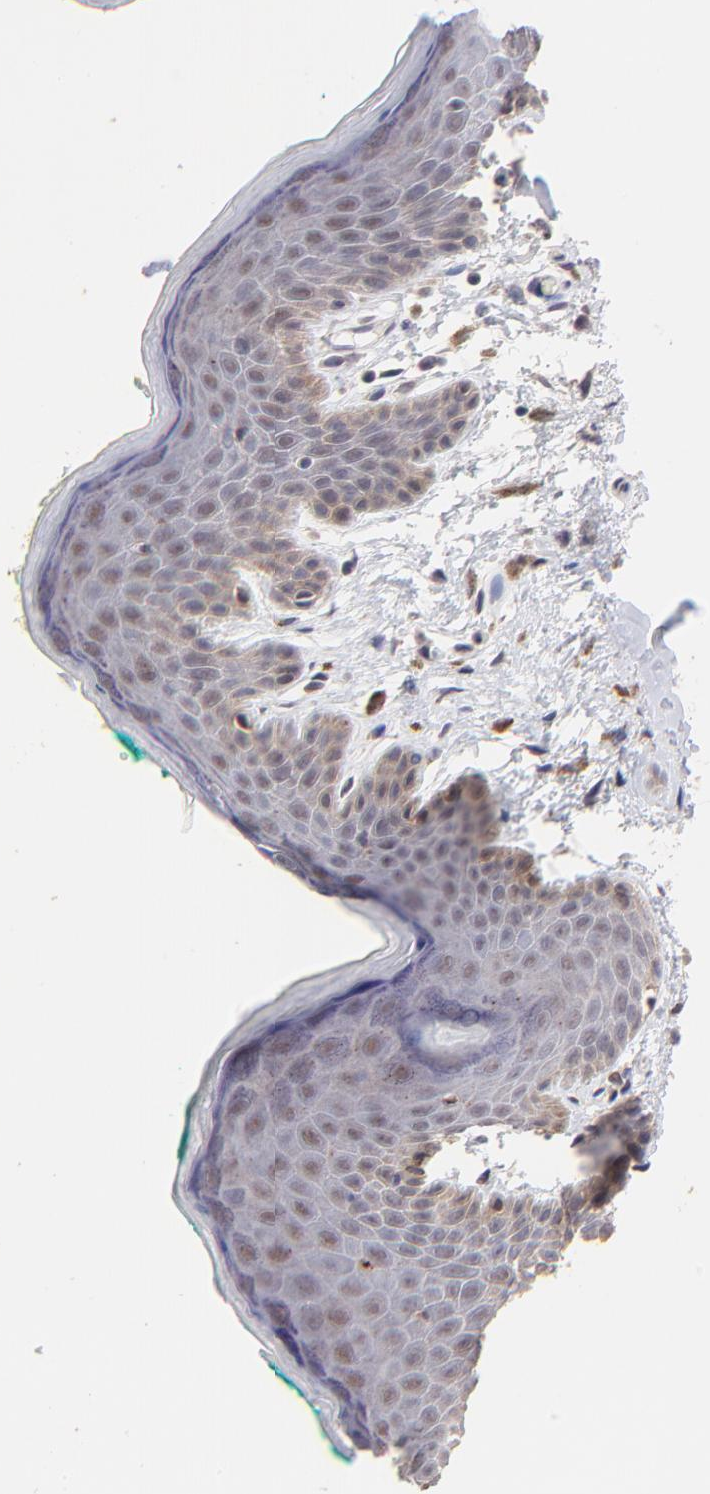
{"staining": {"intensity": "weak", "quantity": "25%-75%", "location": "cytoplasmic/membranous"}, "tissue": "skin", "cell_type": "Epidermal cells", "image_type": "normal", "snomed": [{"axis": "morphology", "description": "Normal tissue, NOS"}, {"axis": "topography", "description": "Anal"}], "caption": "Human skin stained for a protein (brown) demonstrates weak cytoplasmic/membranous positive expression in about 25%-75% of epidermal cells.", "gene": "ZNF747", "patient": {"sex": "male", "age": 74}}